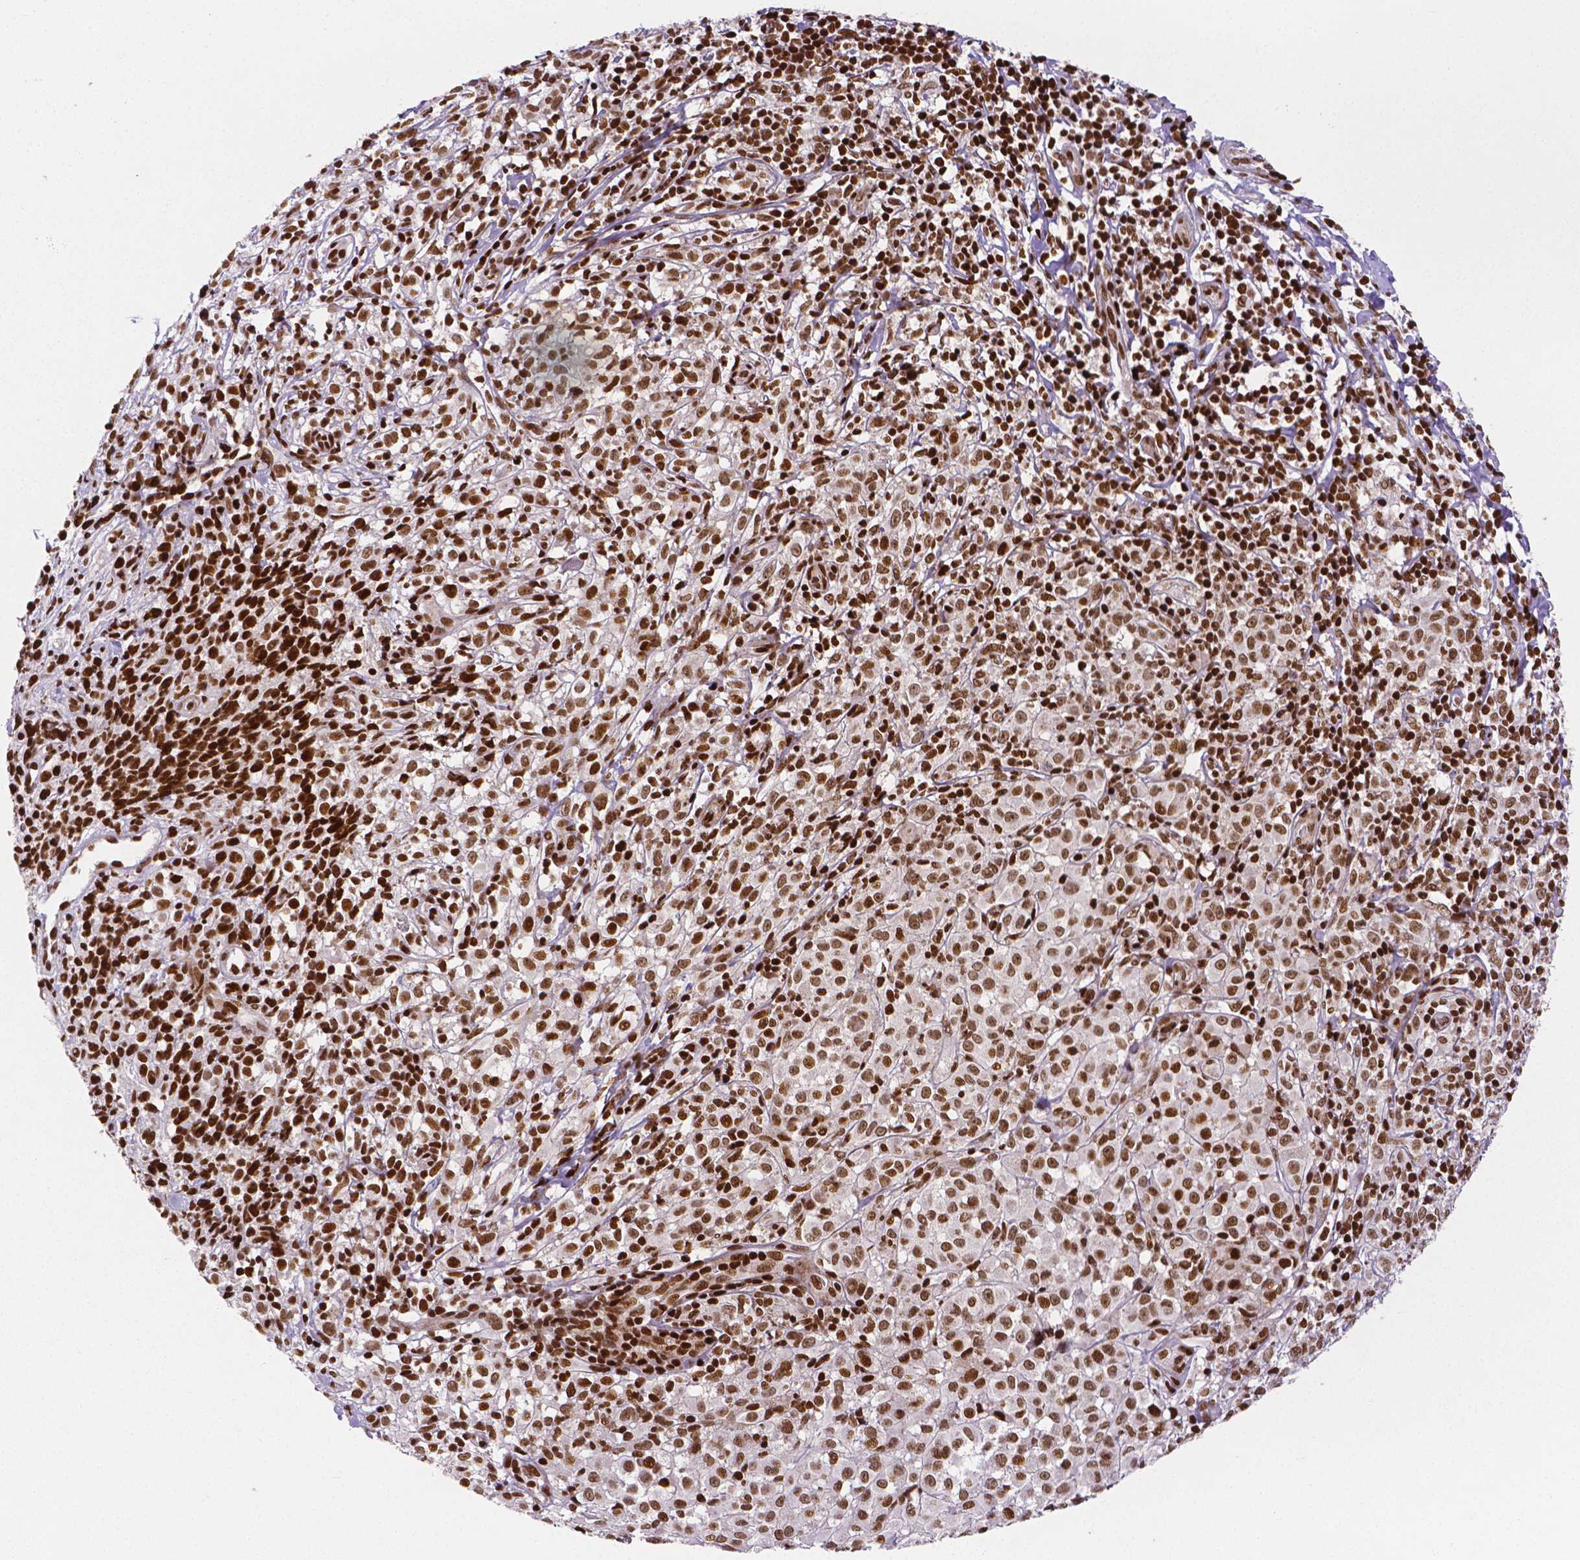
{"staining": {"intensity": "moderate", "quantity": ">75%", "location": "nuclear"}, "tissue": "melanoma", "cell_type": "Tumor cells", "image_type": "cancer", "snomed": [{"axis": "morphology", "description": "Malignant melanoma, NOS"}, {"axis": "topography", "description": "Skin"}], "caption": "A photomicrograph of malignant melanoma stained for a protein displays moderate nuclear brown staining in tumor cells. Immunohistochemistry (ihc) stains the protein in brown and the nuclei are stained blue.", "gene": "CTCF", "patient": {"sex": "male", "age": 85}}